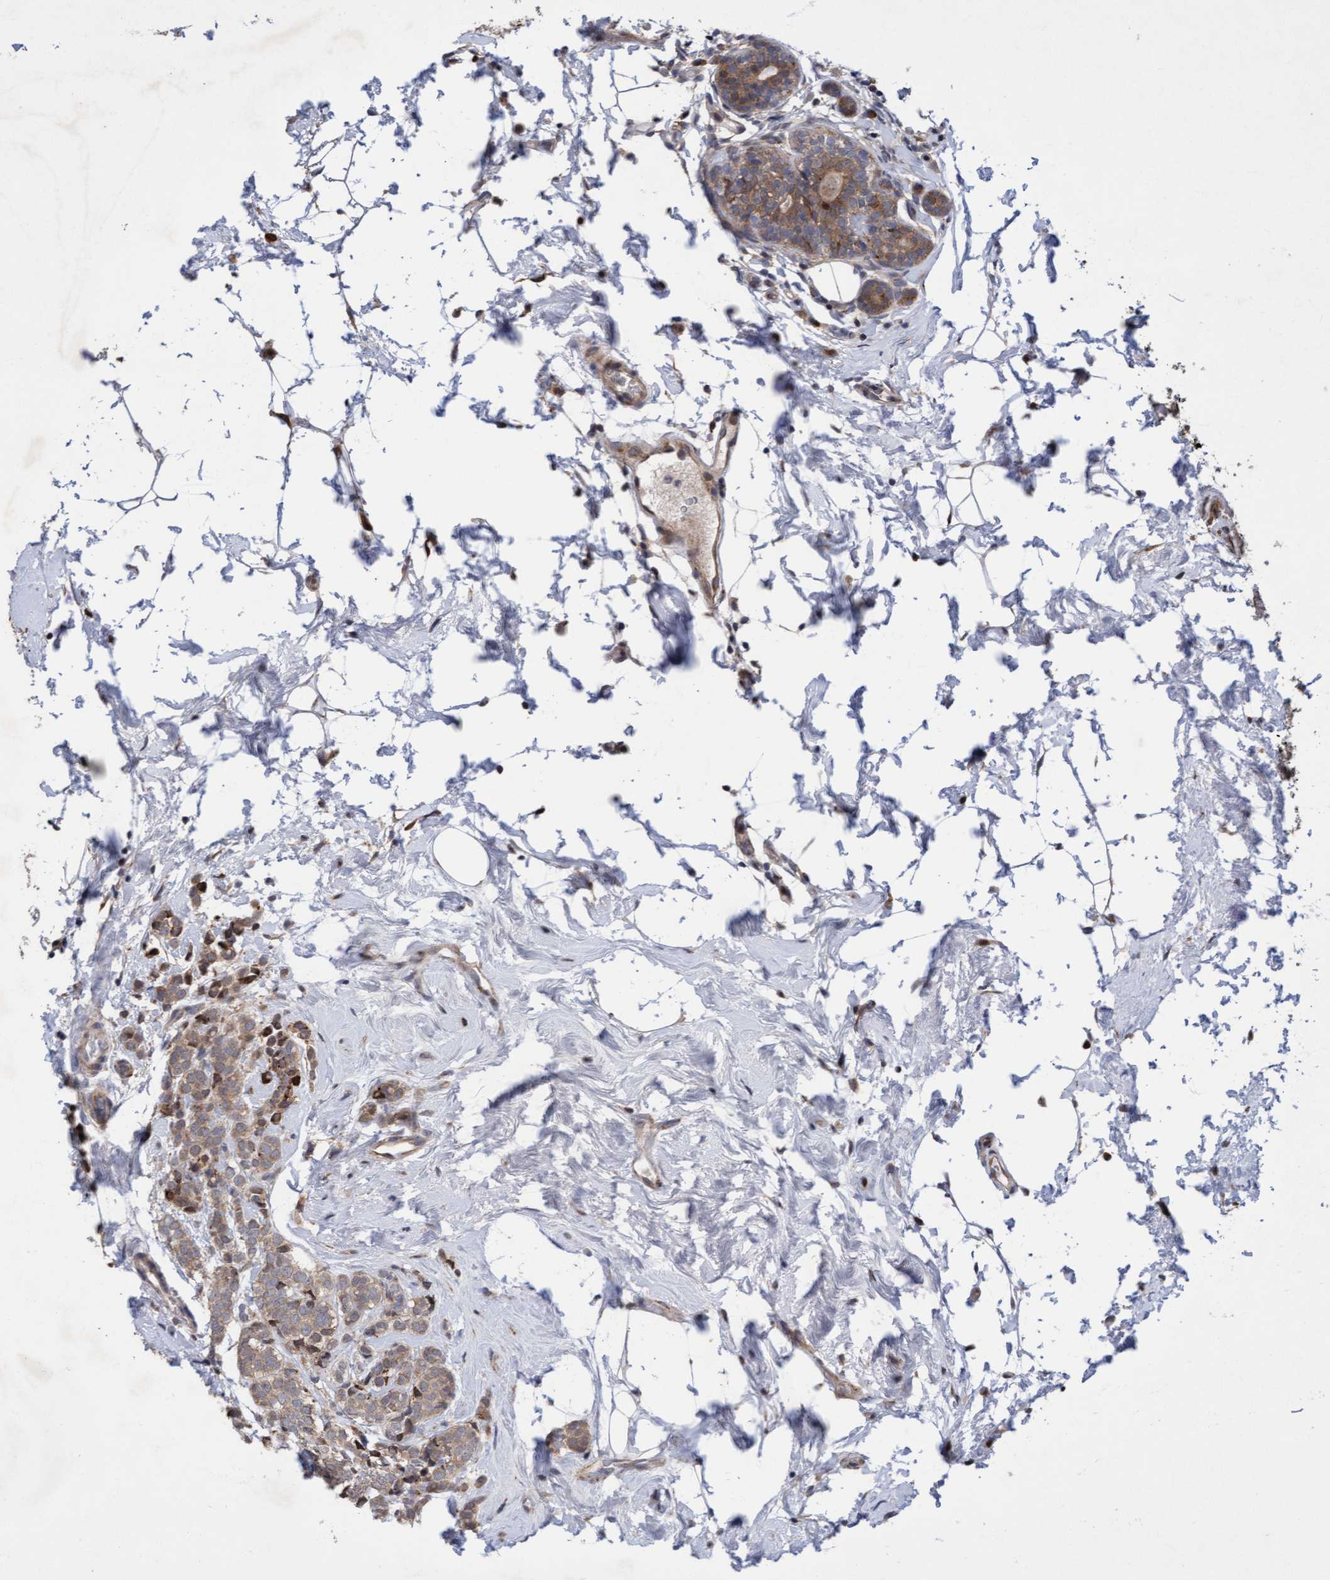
{"staining": {"intensity": "moderate", "quantity": ">75%", "location": "cytoplasmic/membranous"}, "tissue": "breast cancer", "cell_type": "Tumor cells", "image_type": "cancer", "snomed": [{"axis": "morphology", "description": "Lobular carcinoma"}, {"axis": "topography", "description": "Breast"}], "caption": "Breast cancer tissue demonstrates moderate cytoplasmic/membranous expression in approximately >75% of tumor cells, visualized by immunohistochemistry.", "gene": "TANC2", "patient": {"sex": "female", "age": 50}}